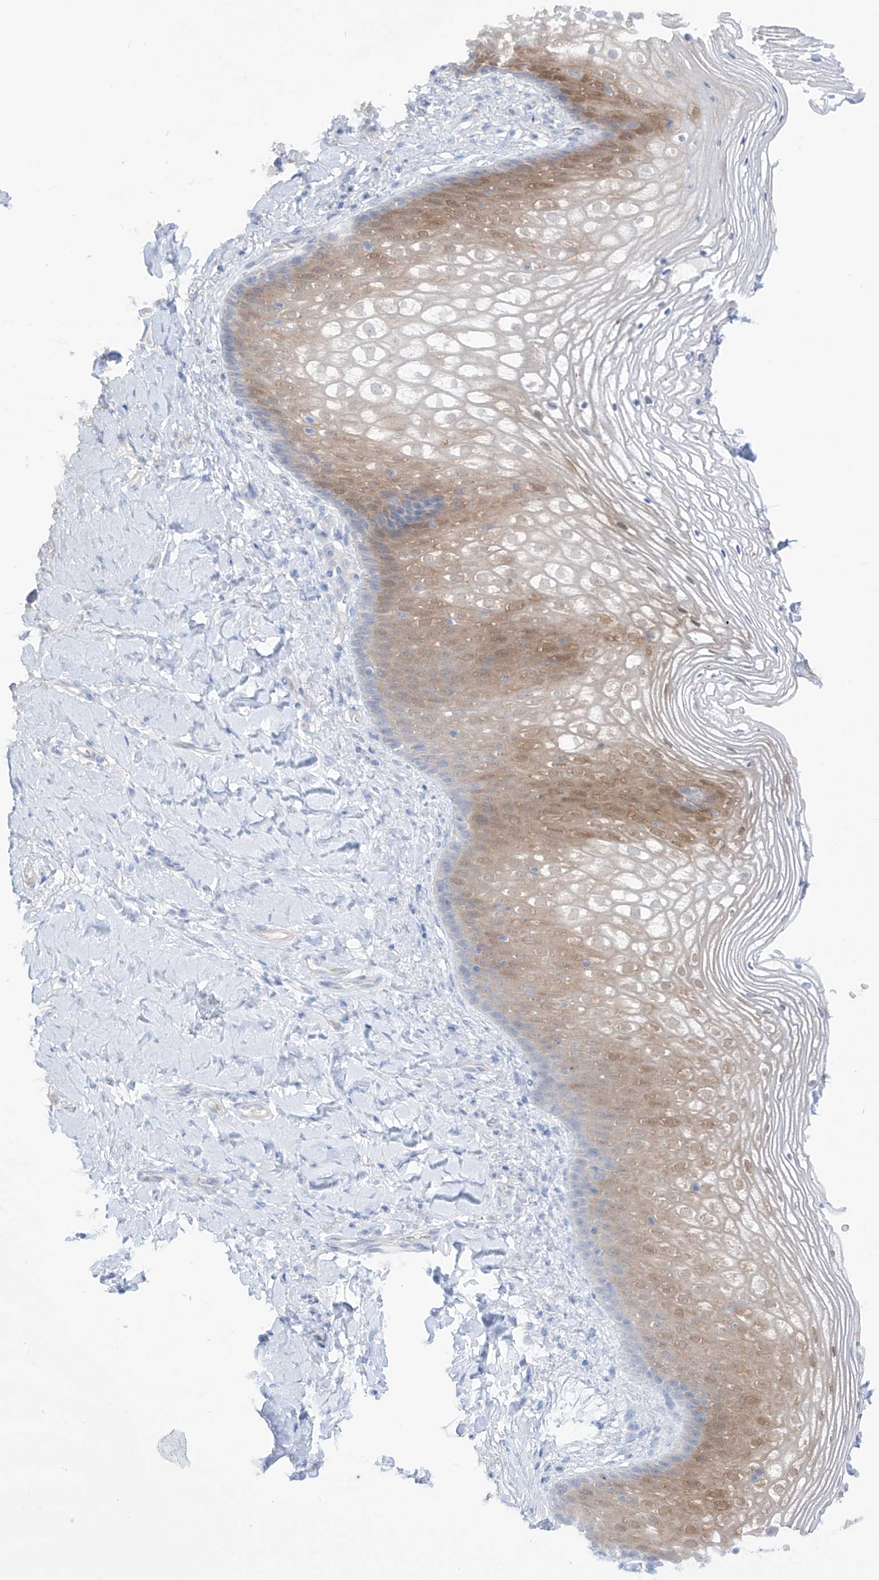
{"staining": {"intensity": "moderate", "quantity": "<25%", "location": "cytoplasmic/membranous,nuclear"}, "tissue": "vagina", "cell_type": "Squamous epithelial cells", "image_type": "normal", "snomed": [{"axis": "morphology", "description": "Normal tissue, NOS"}, {"axis": "topography", "description": "Vagina"}], "caption": "The immunohistochemical stain highlights moderate cytoplasmic/membranous,nuclear positivity in squamous epithelial cells of benign vagina.", "gene": "TRMU", "patient": {"sex": "female", "age": 60}}